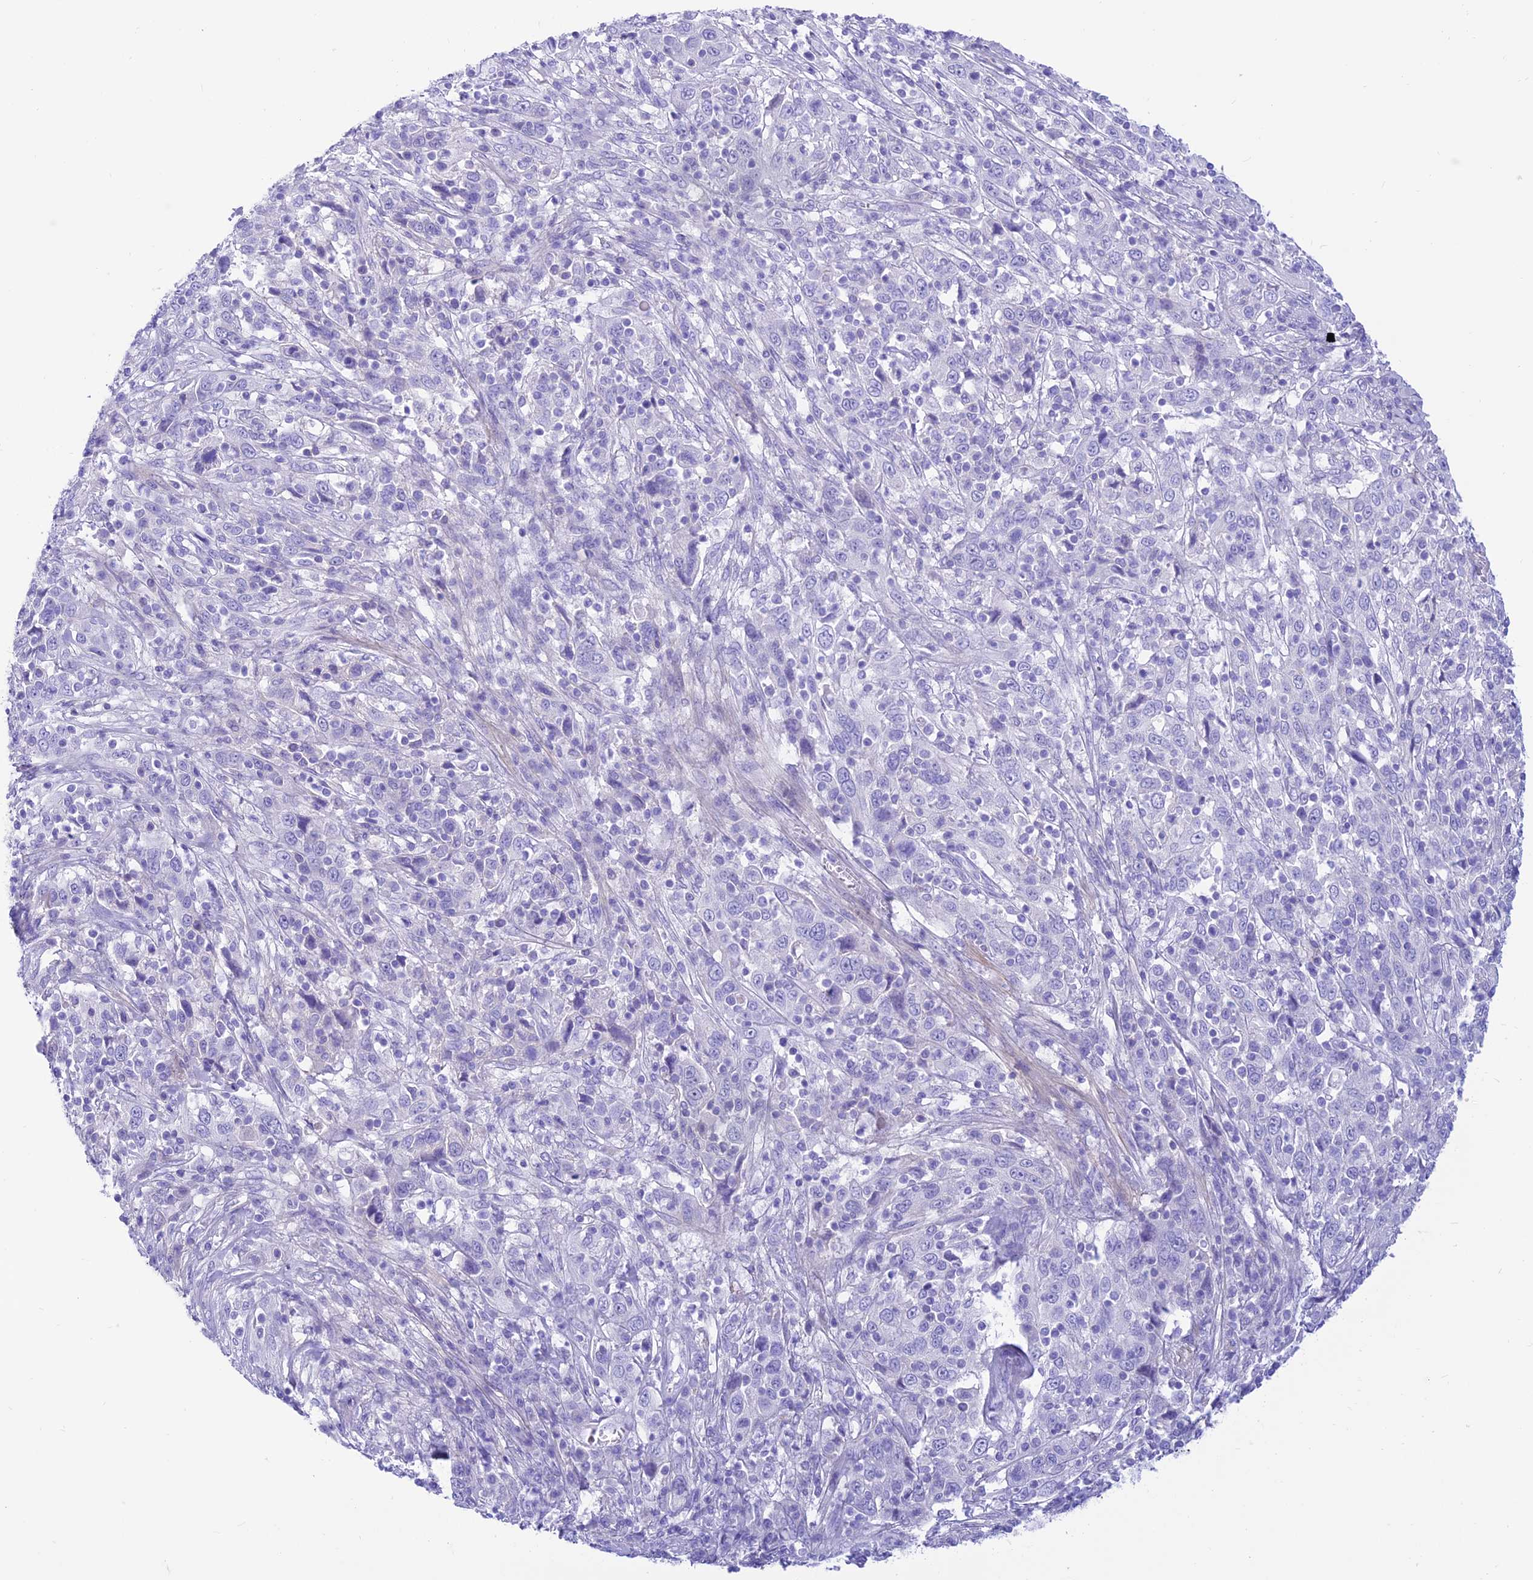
{"staining": {"intensity": "negative", "quantity": "none", "location": "none"}, "tissue": "cervical cancer", "cell_type": "Tumor cells", "image_type": "cancer", "snomed": [{"axis": "morphology", "description": "Squamous cell carcinoma, NOS"}, {"axis": "topography", "description": "Cervix"}], "caption": "Cervical squamous cell carcinoma was stained to show a protein in brown. There is no significant positivity in tumor cells. (DAB IHC visualized using brightfield microscopy, high magnification).", "gene": "PRNP", "patient": {"sex": "female", "age": 46}}